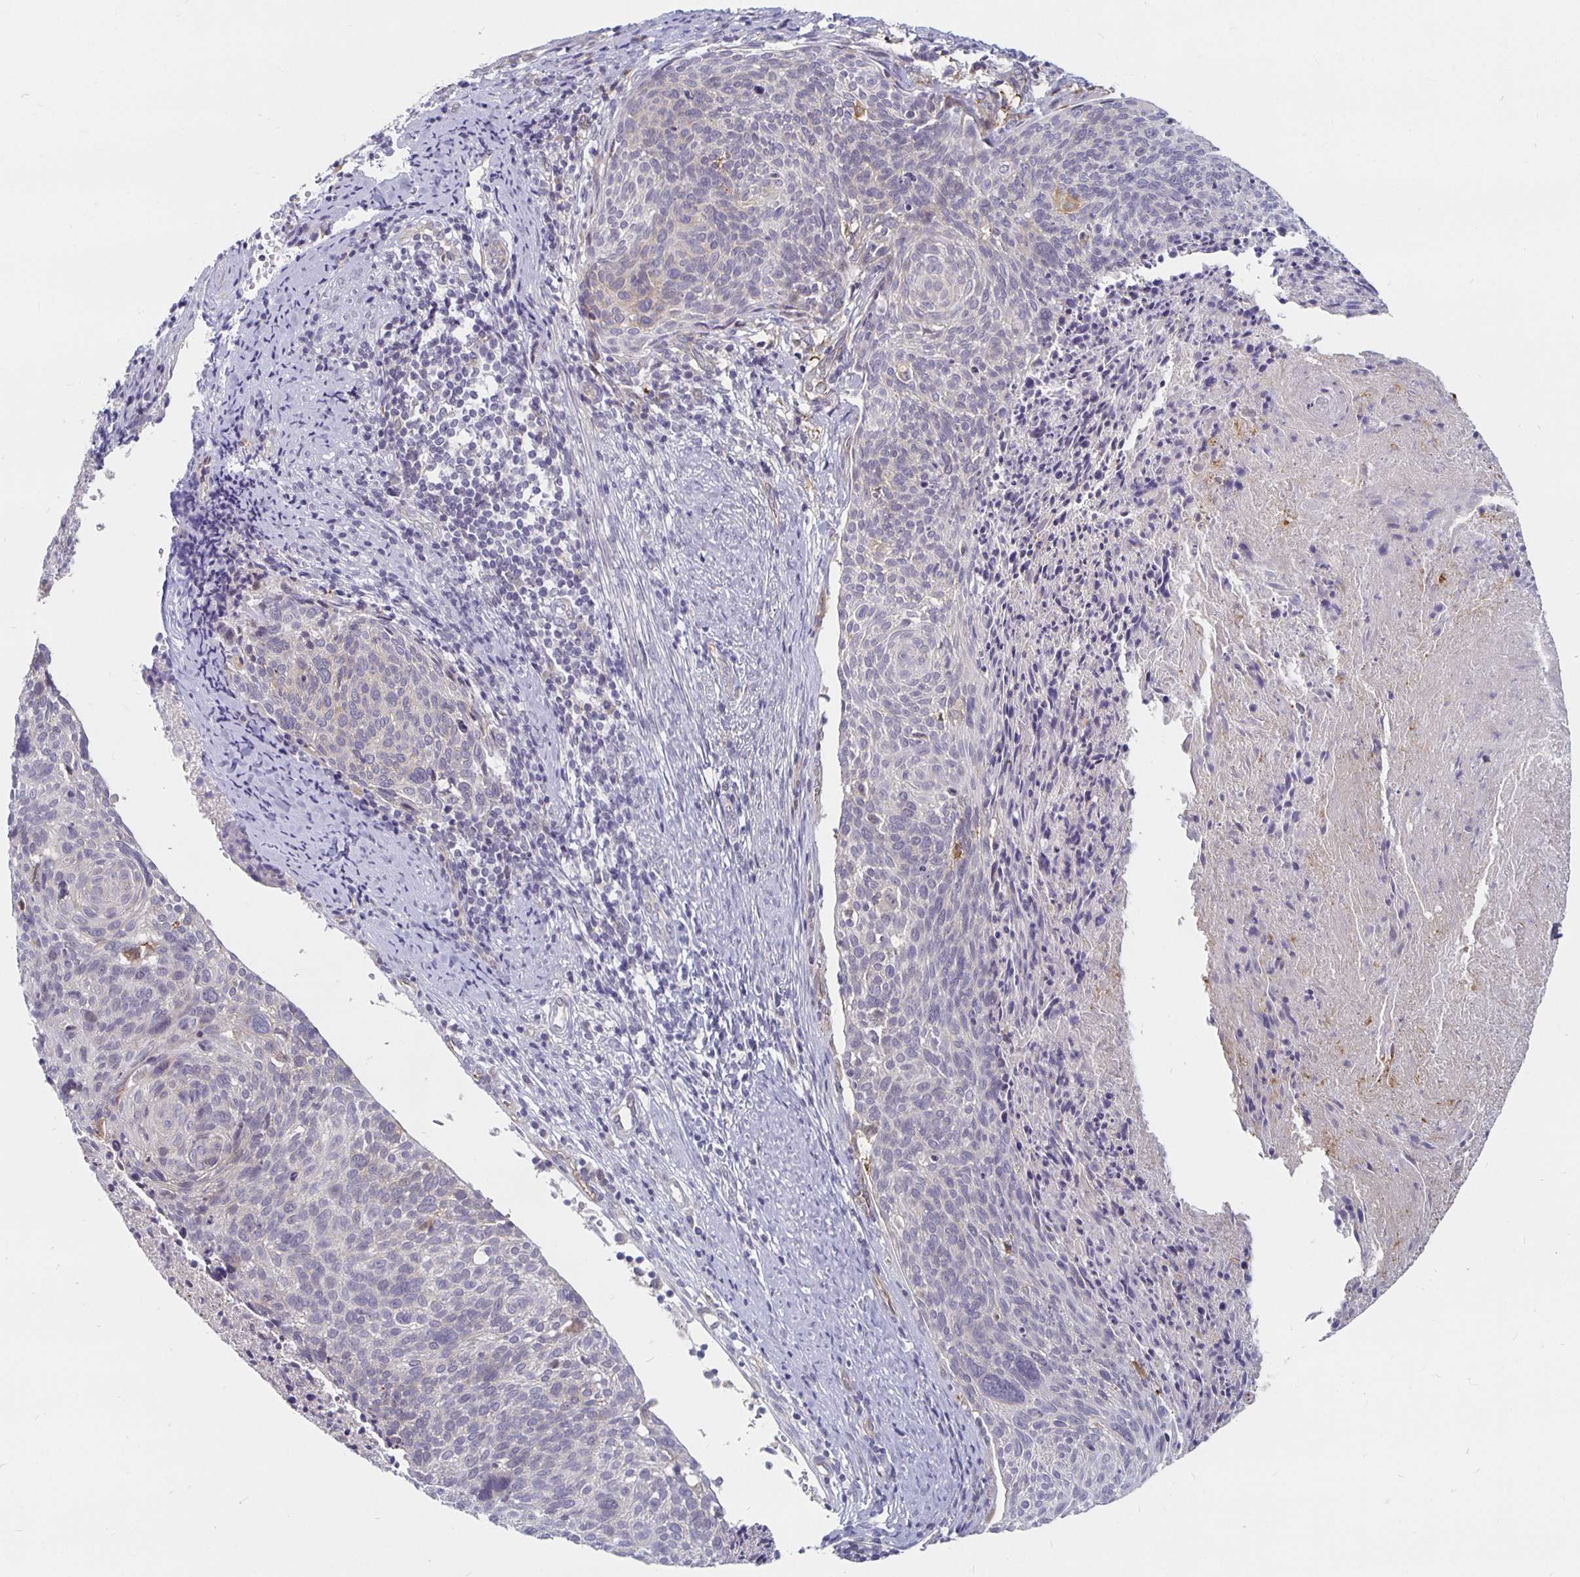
{"staining": {"intensity": "negative", "quantity": "none", "location": "none"}, "tissue": "cervical cancer", "cell_type": "Tumor cells", "image_type": "cancer", "snomed": [{"axis": "morphology", "description": "Squamous cell carcinoma, NOS"}, {"axis": "topography", "description": "Cervix"}], "caption": "Image shows no significant protein positivity in tumor cells of cervical cancer.", "gene": "CCDC85A", "patient": {"sex": "female", "age": 49}}